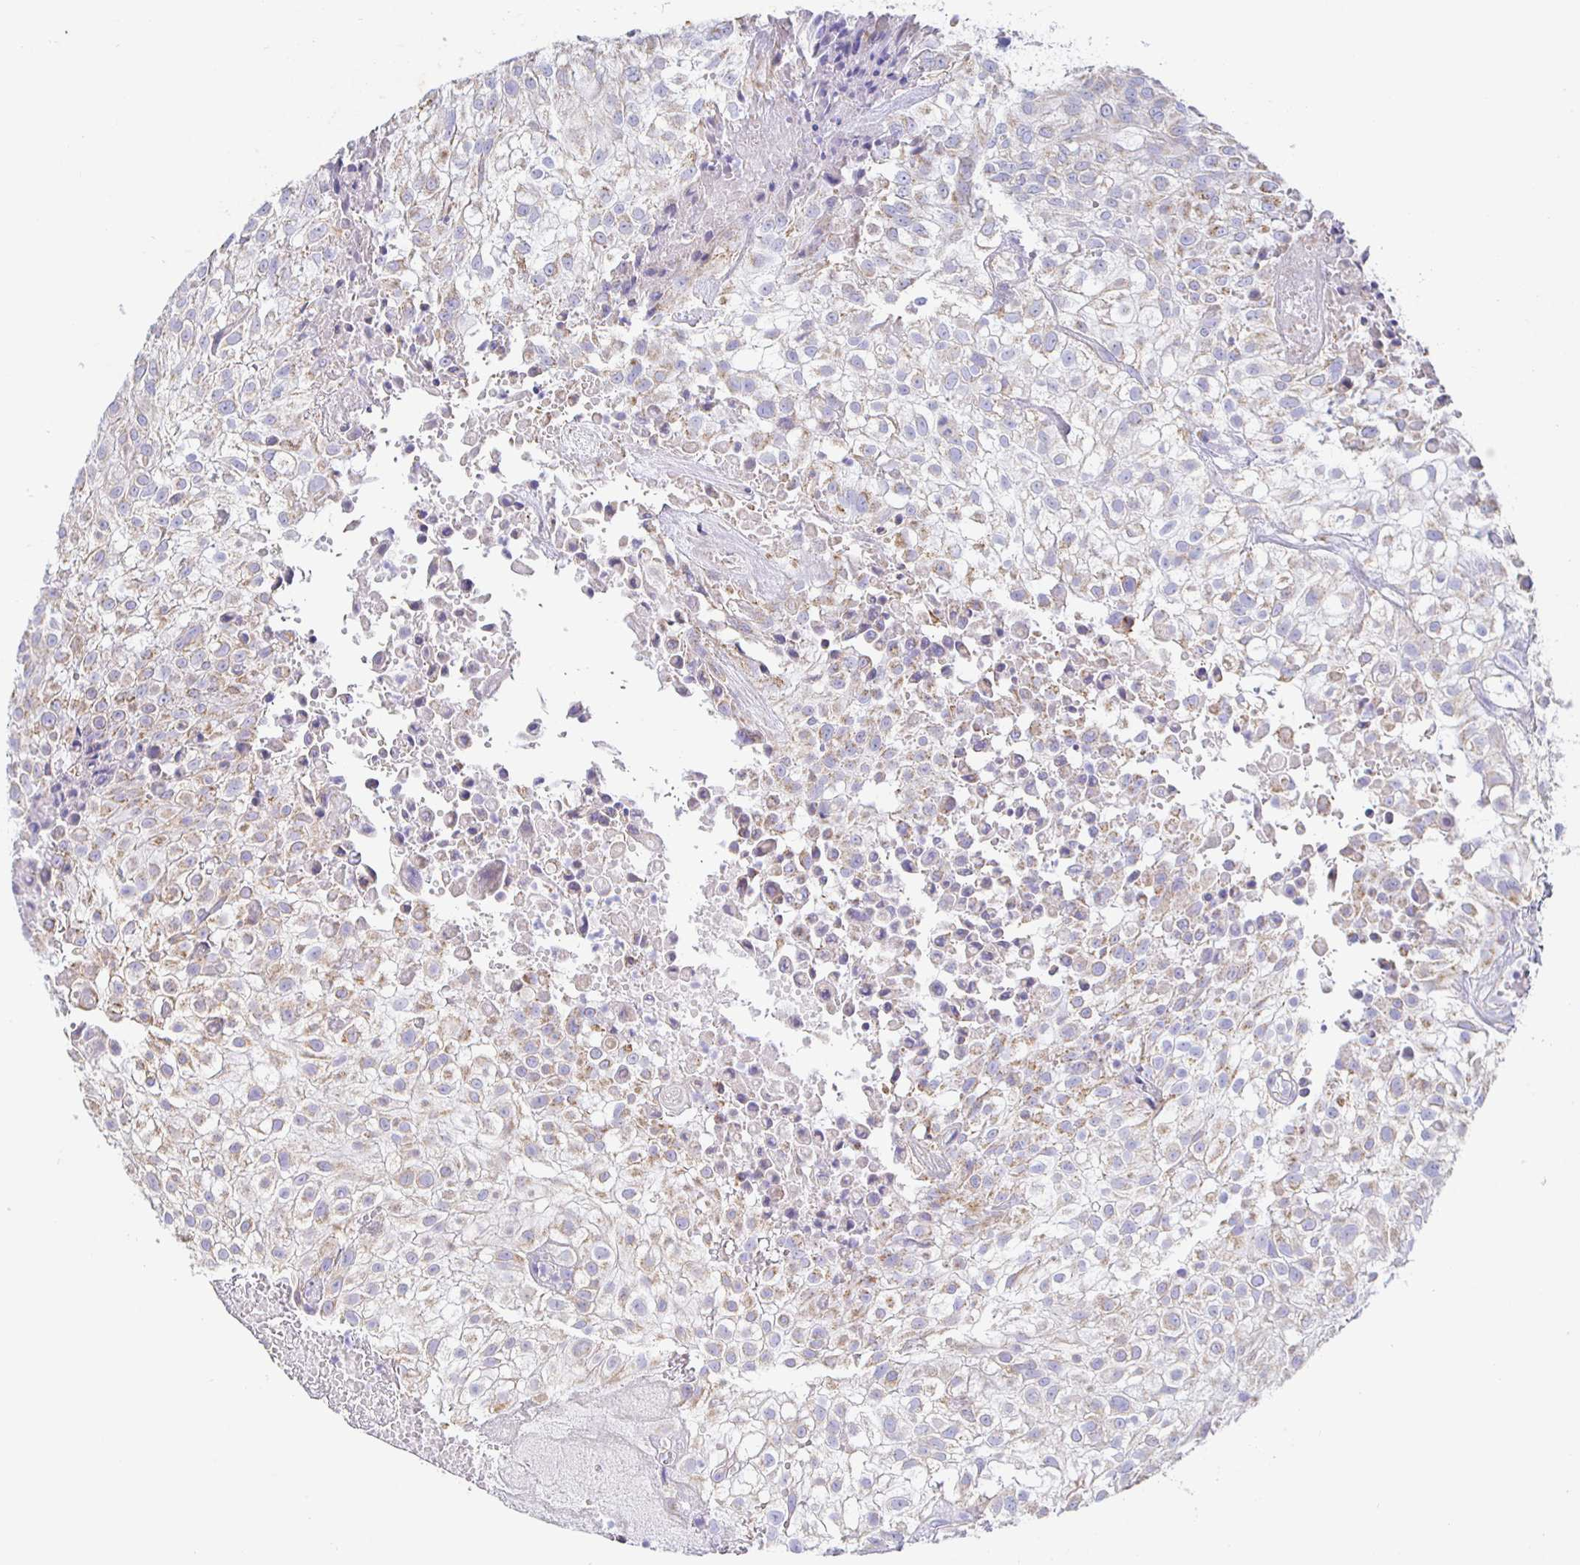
{"staining": {"intensity": "weak", "quantity": "25%-75%", "location": "cytoplasmic/membranous"}, "tissue": "urothelial cancer", "cell_type": "Tumor cells", "image_type": "cancer", "snomed": [{"axis": "morphology", "description": "Urothelial carcinoma, High grade"}, {"axis": "topography", "description": "Urinary bladder"}], "caption": "A micrograph showing weak cytoplasmic/membranous staining in about 25%-75% of tumor cells in urothelial cancer, as visualized by brown immunohistochemical staining.", "gene": "SYNGR4", "patient": {"sex": "male", "age": 56}}